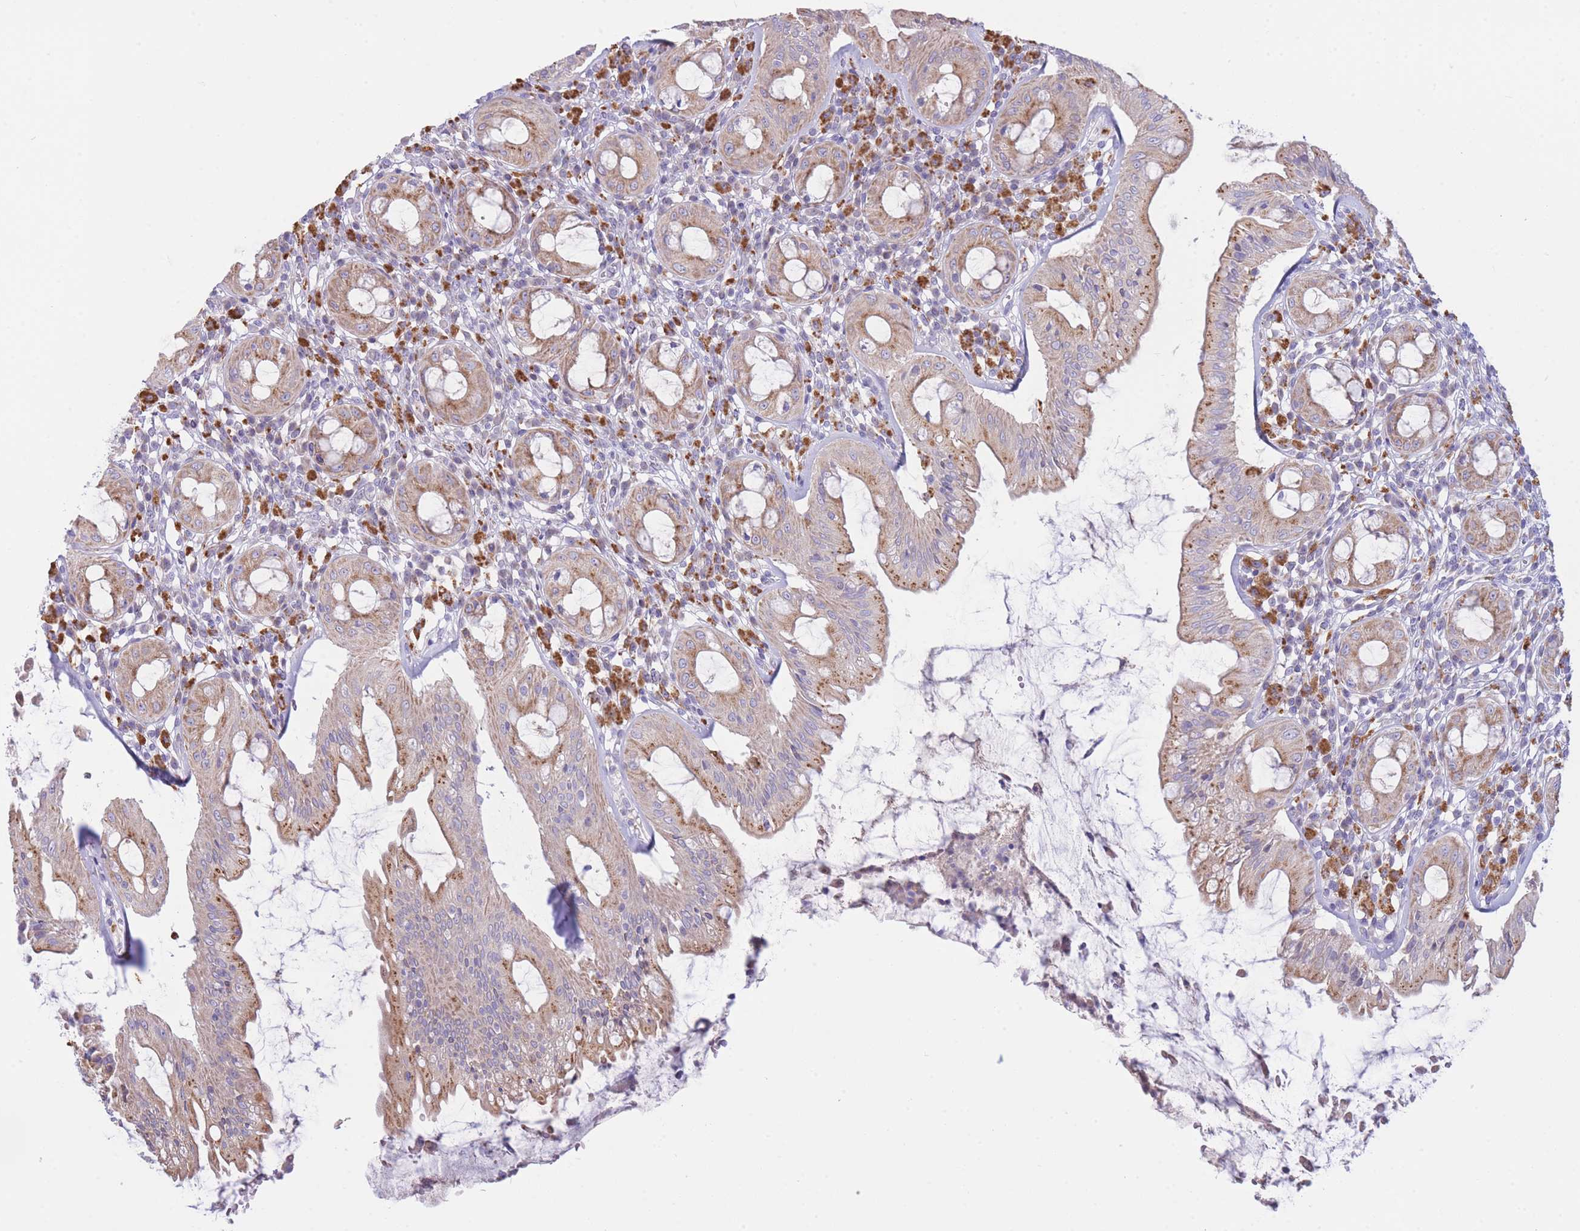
{"staining": {"intensity": "moderate", "quantity": ">75%", "location": "cytoplasmic/membranous"}, "tissue": "rectum", "cell_type": "Glandular cells", "image_type": "normal", "snomed": [{"axis": "morphology", "description": "Normal tissue, NOS"}, {"axis": "topography", "description": "Rectum"}], "caption": "Moderate cytoplasmic/membranous staining for a protein is identified in approximately >75% of glandular cells of unremarkable rectum using IHC.", "gene": "NANP", "patient": {"sex": "female", "age": 57}}